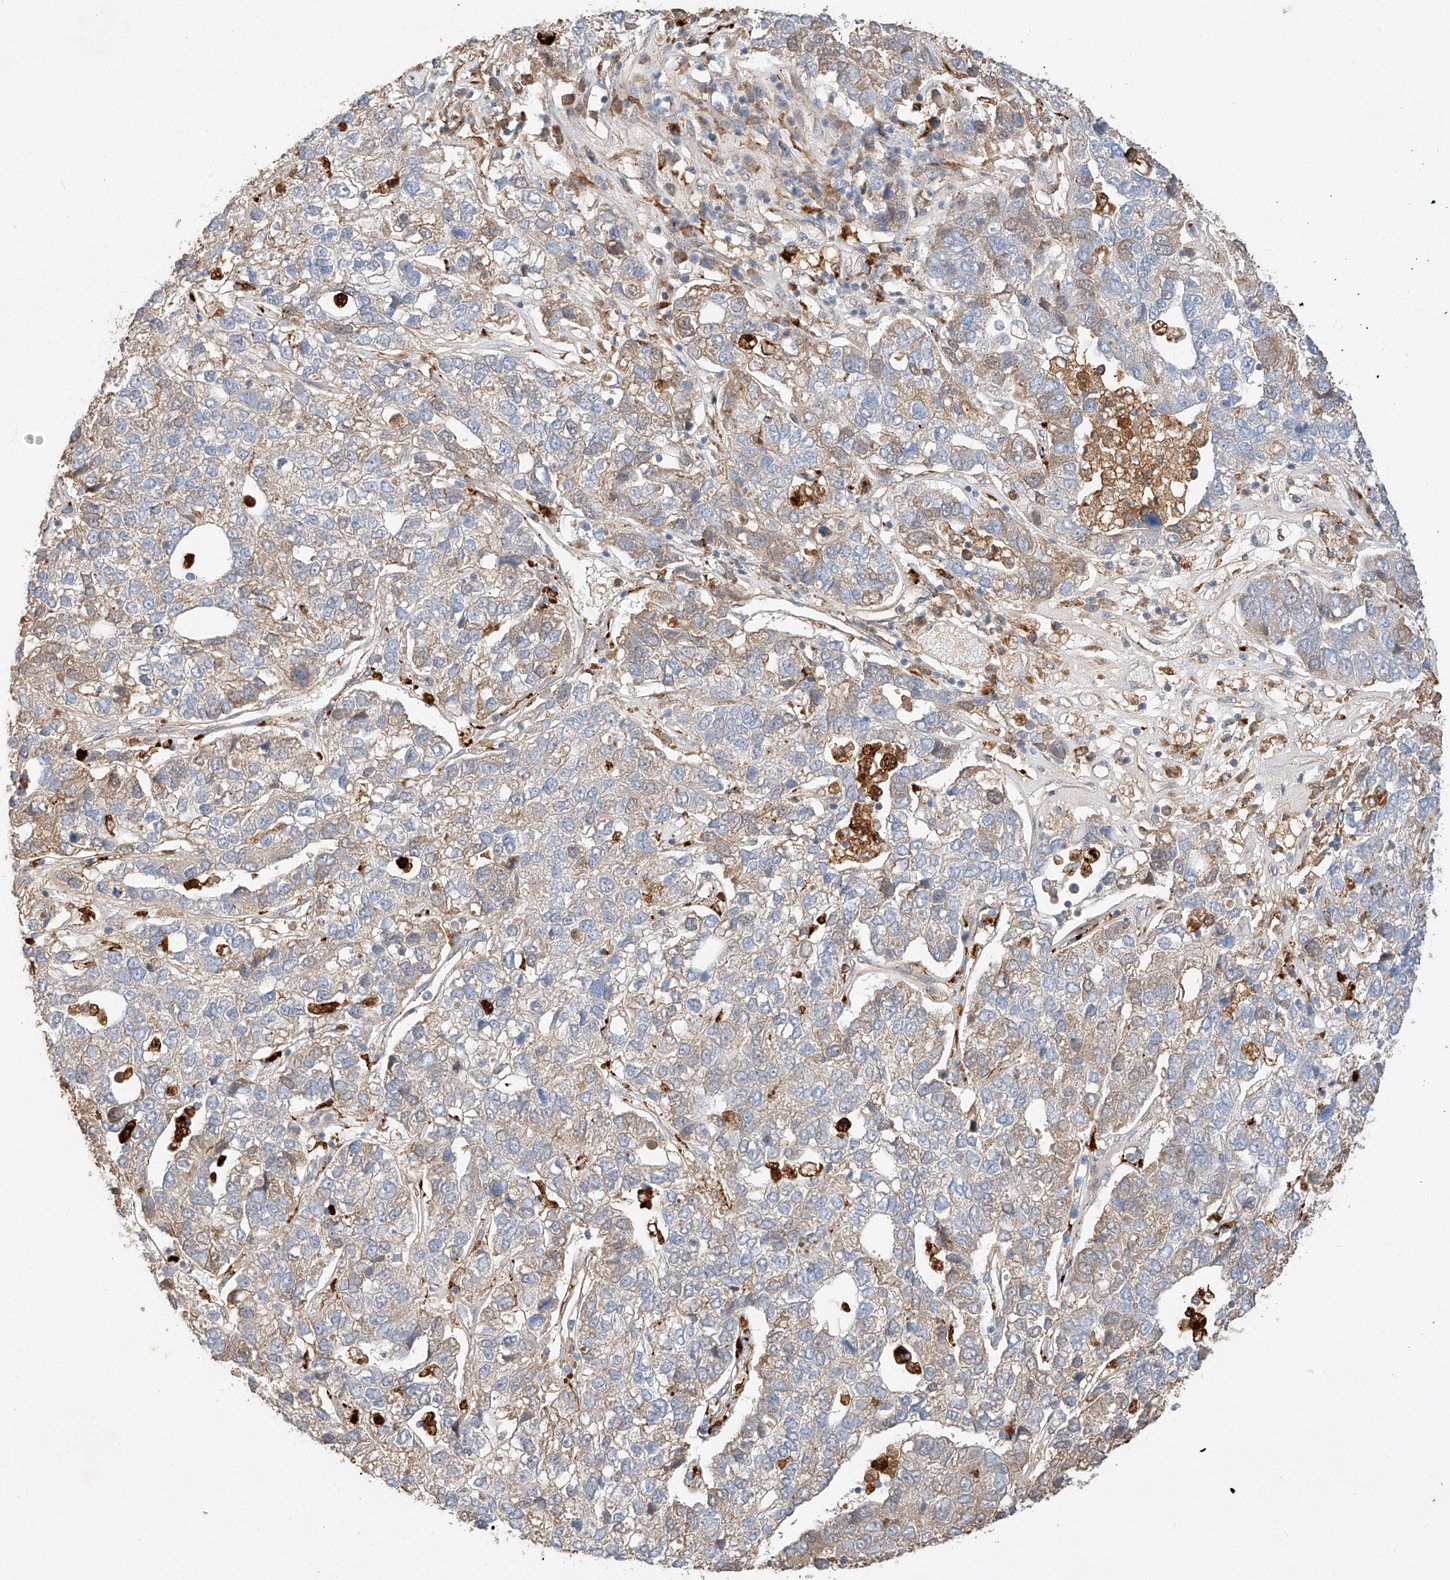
{"staining": {"intensity": "weak", "quantity": "<25%", "location": "cytoplasmic/membranous"}, "tissue": "pancreatic cancer", "cell_type": "Tumor cells", "image_type": "cancer", "snomed": [{"axis": "morphology", "description": "Adenocarcinoma, NOS"}, {"axis": "topography", "description": "Pancreas"}], "caption": "Tumor cells show no significant protein positivity in pancreatic adenocarcinoma. (DAB immunohistochemistry (IHC) with hematoxylin counter stain).", "gene": "SUSD6", "patient": {"sex": "female", "age": 61}}